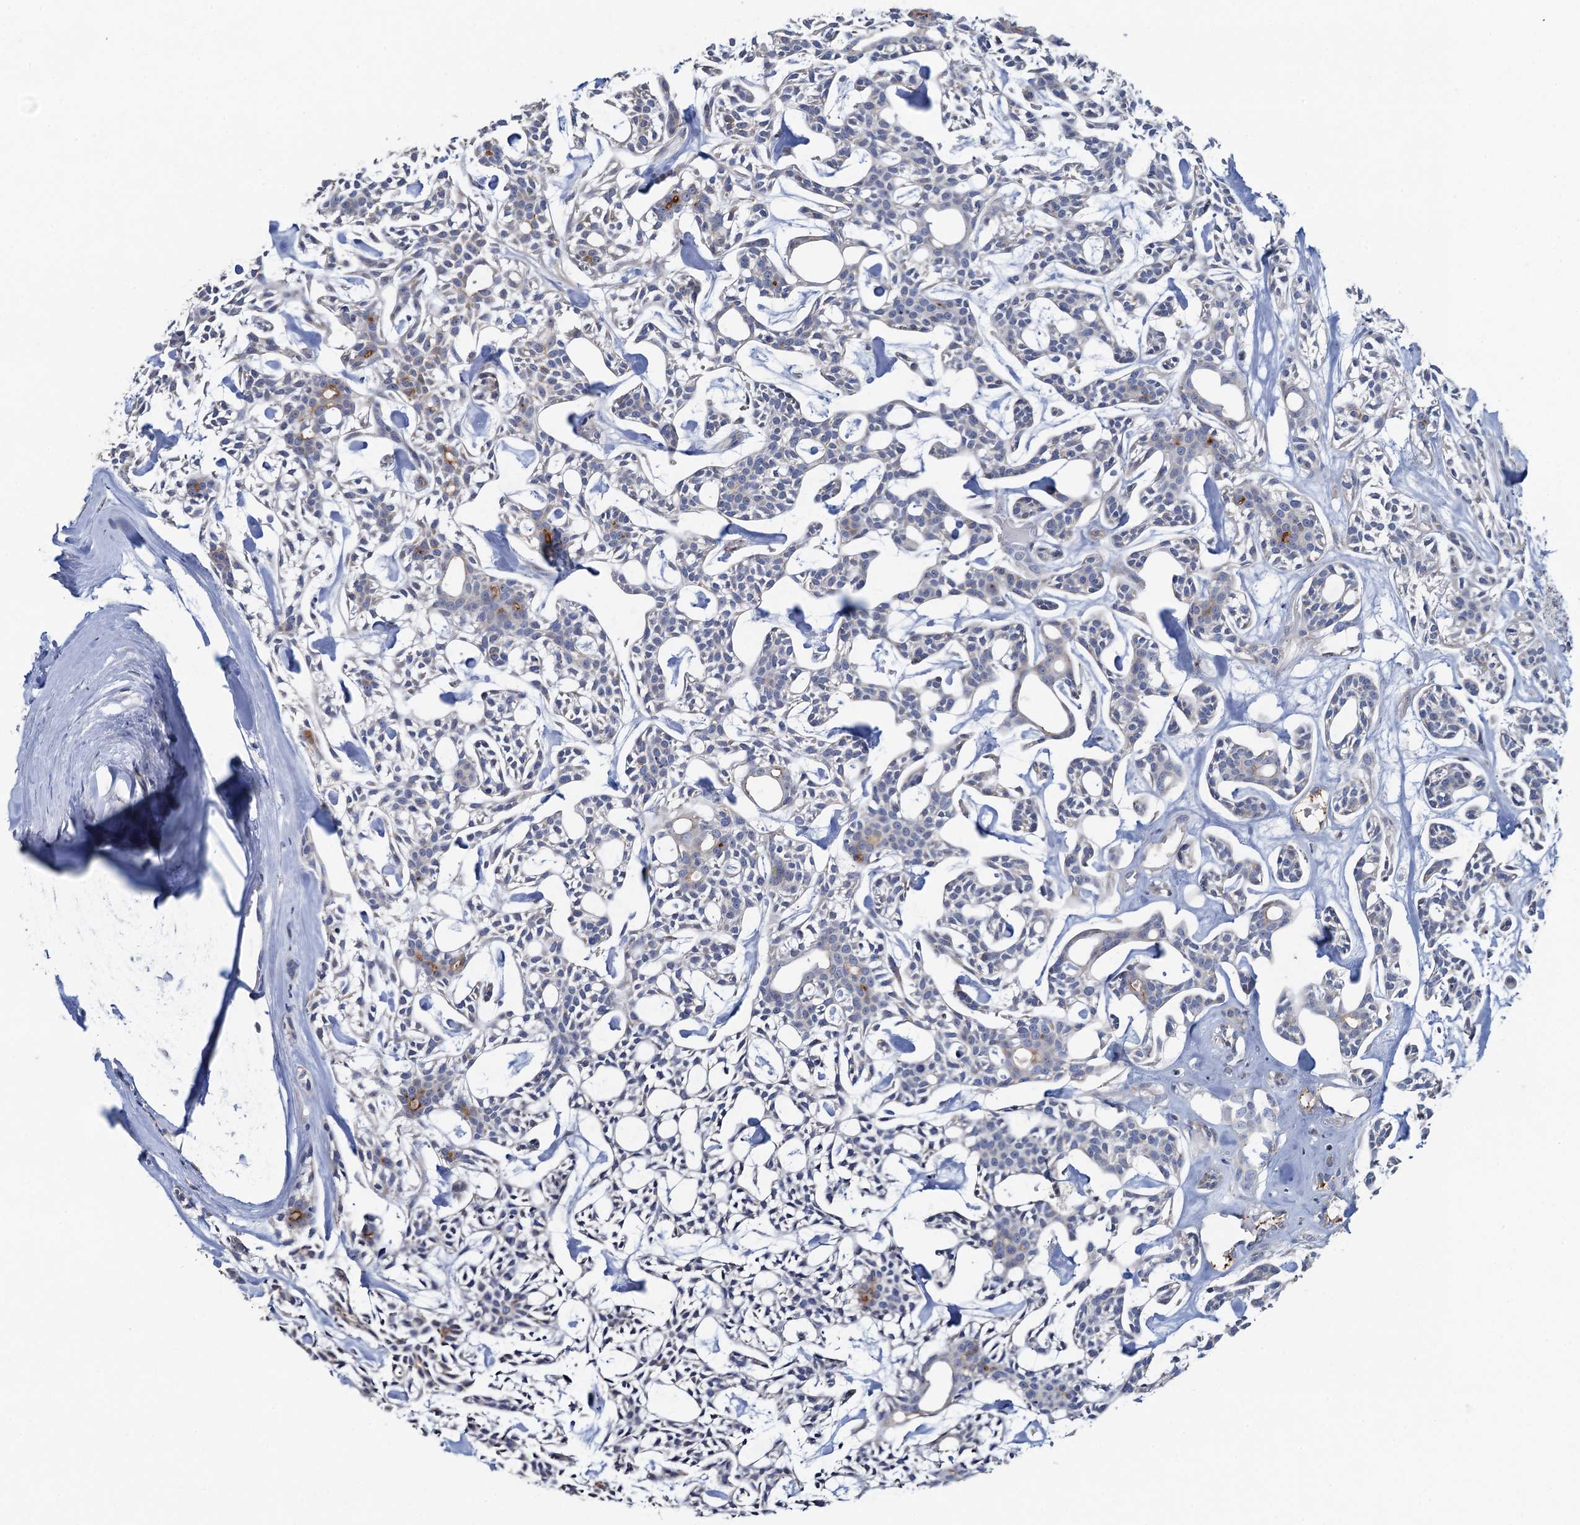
{"staining": {"intensity": "negative", "quantity": "none", "location": "none"}, "tissue": "head and neck cancer", "cell_type": "Tumor cells", "image_type": "cancer", "snomed": [{"axis": "morphology", "description": "Adenocarcinoma, NOS"}, {"axis": "topography", "description": "Salivary gland"}, {"axis": "topography", "description": "Head-Neck"}], "caption": "Immunohistochemical staining of adenocarcinoma (head and neck) displays no significant expression in tumor cells.", "gene": "PLLP", "patient": {"sex": "male", "age": 55}}